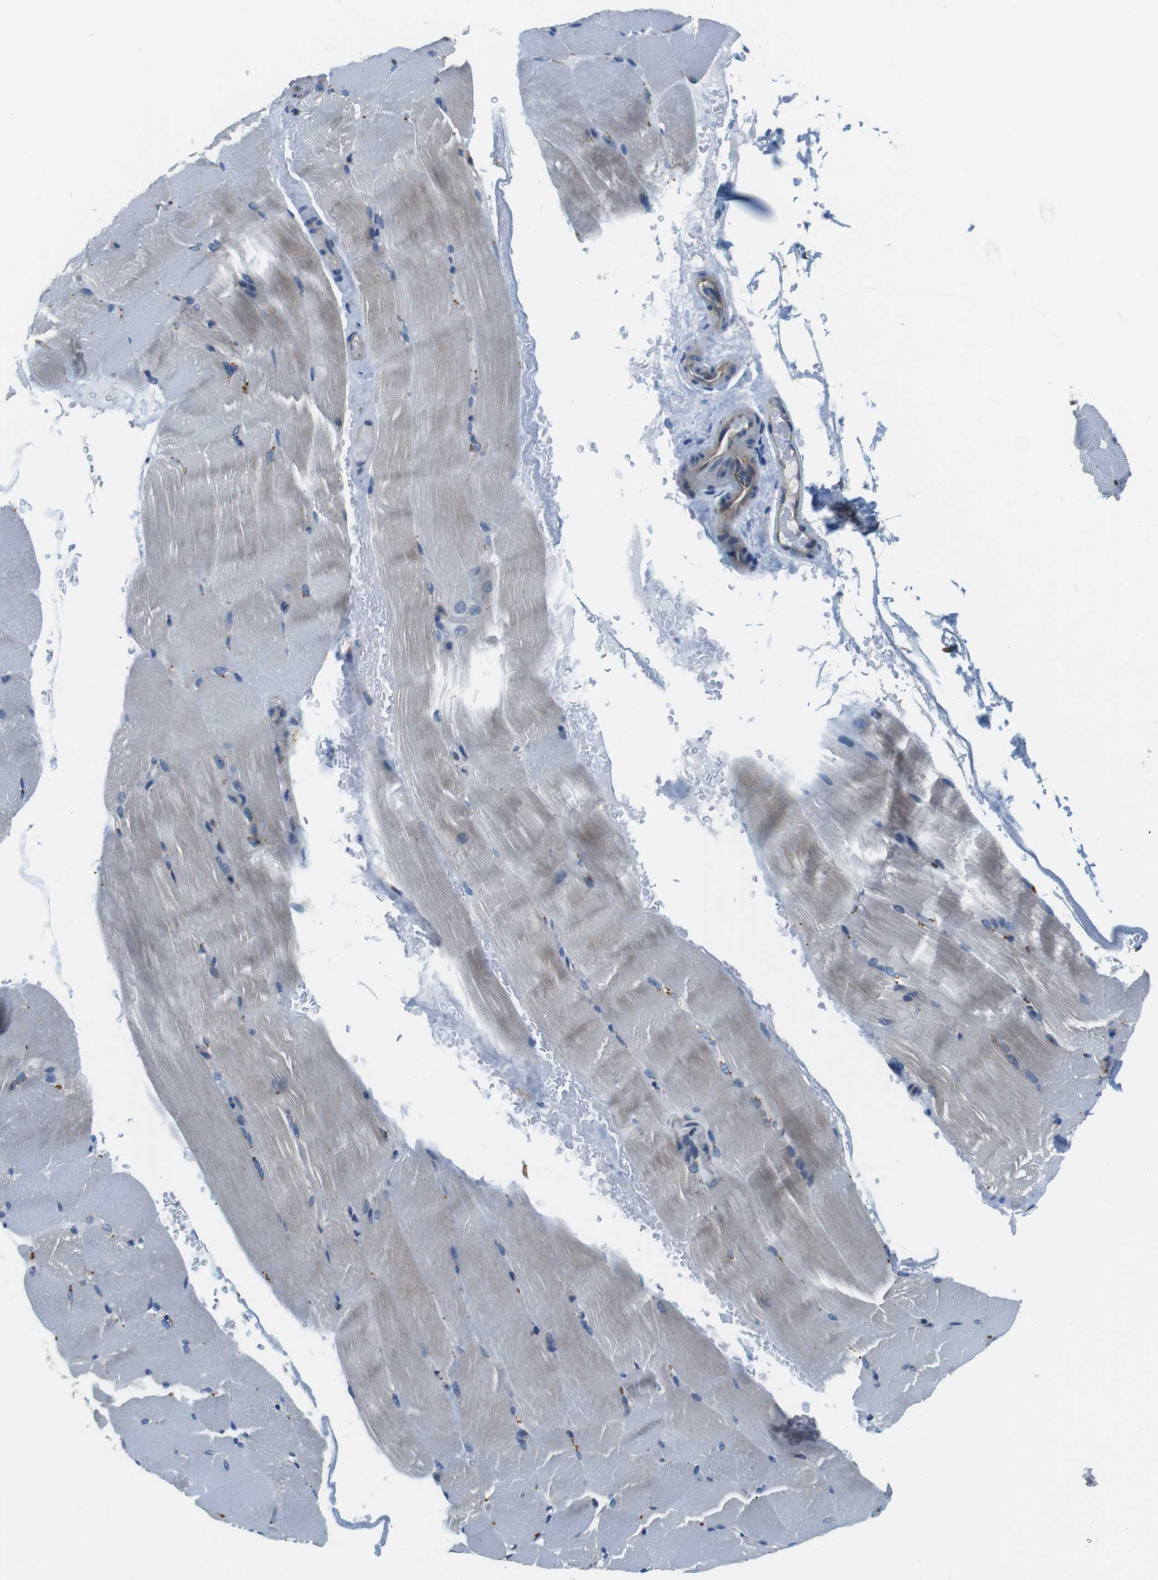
{"staining": {"intensity": "negative", "quantity": "none", "location": "none"}, "tissue": "skeletal muscle", "cell_type": "Myocytes", "image_type": "normal", "snomed": [{"axis": "morphology", "description": "Normal tissue, NOS"}, {"axis": "topography", "description": "Skeletal muscle"}, {"axis": "topography", "description": "Parathyroid gland"}], "caption": "A high-resolution image shows immunohistochemistry (IHC) staining of unremarkable skeletal muscle, which displays no significant staining in myocytes.", "gene": "DENND4C", "patient": {"sex": "female", "age": 37}}